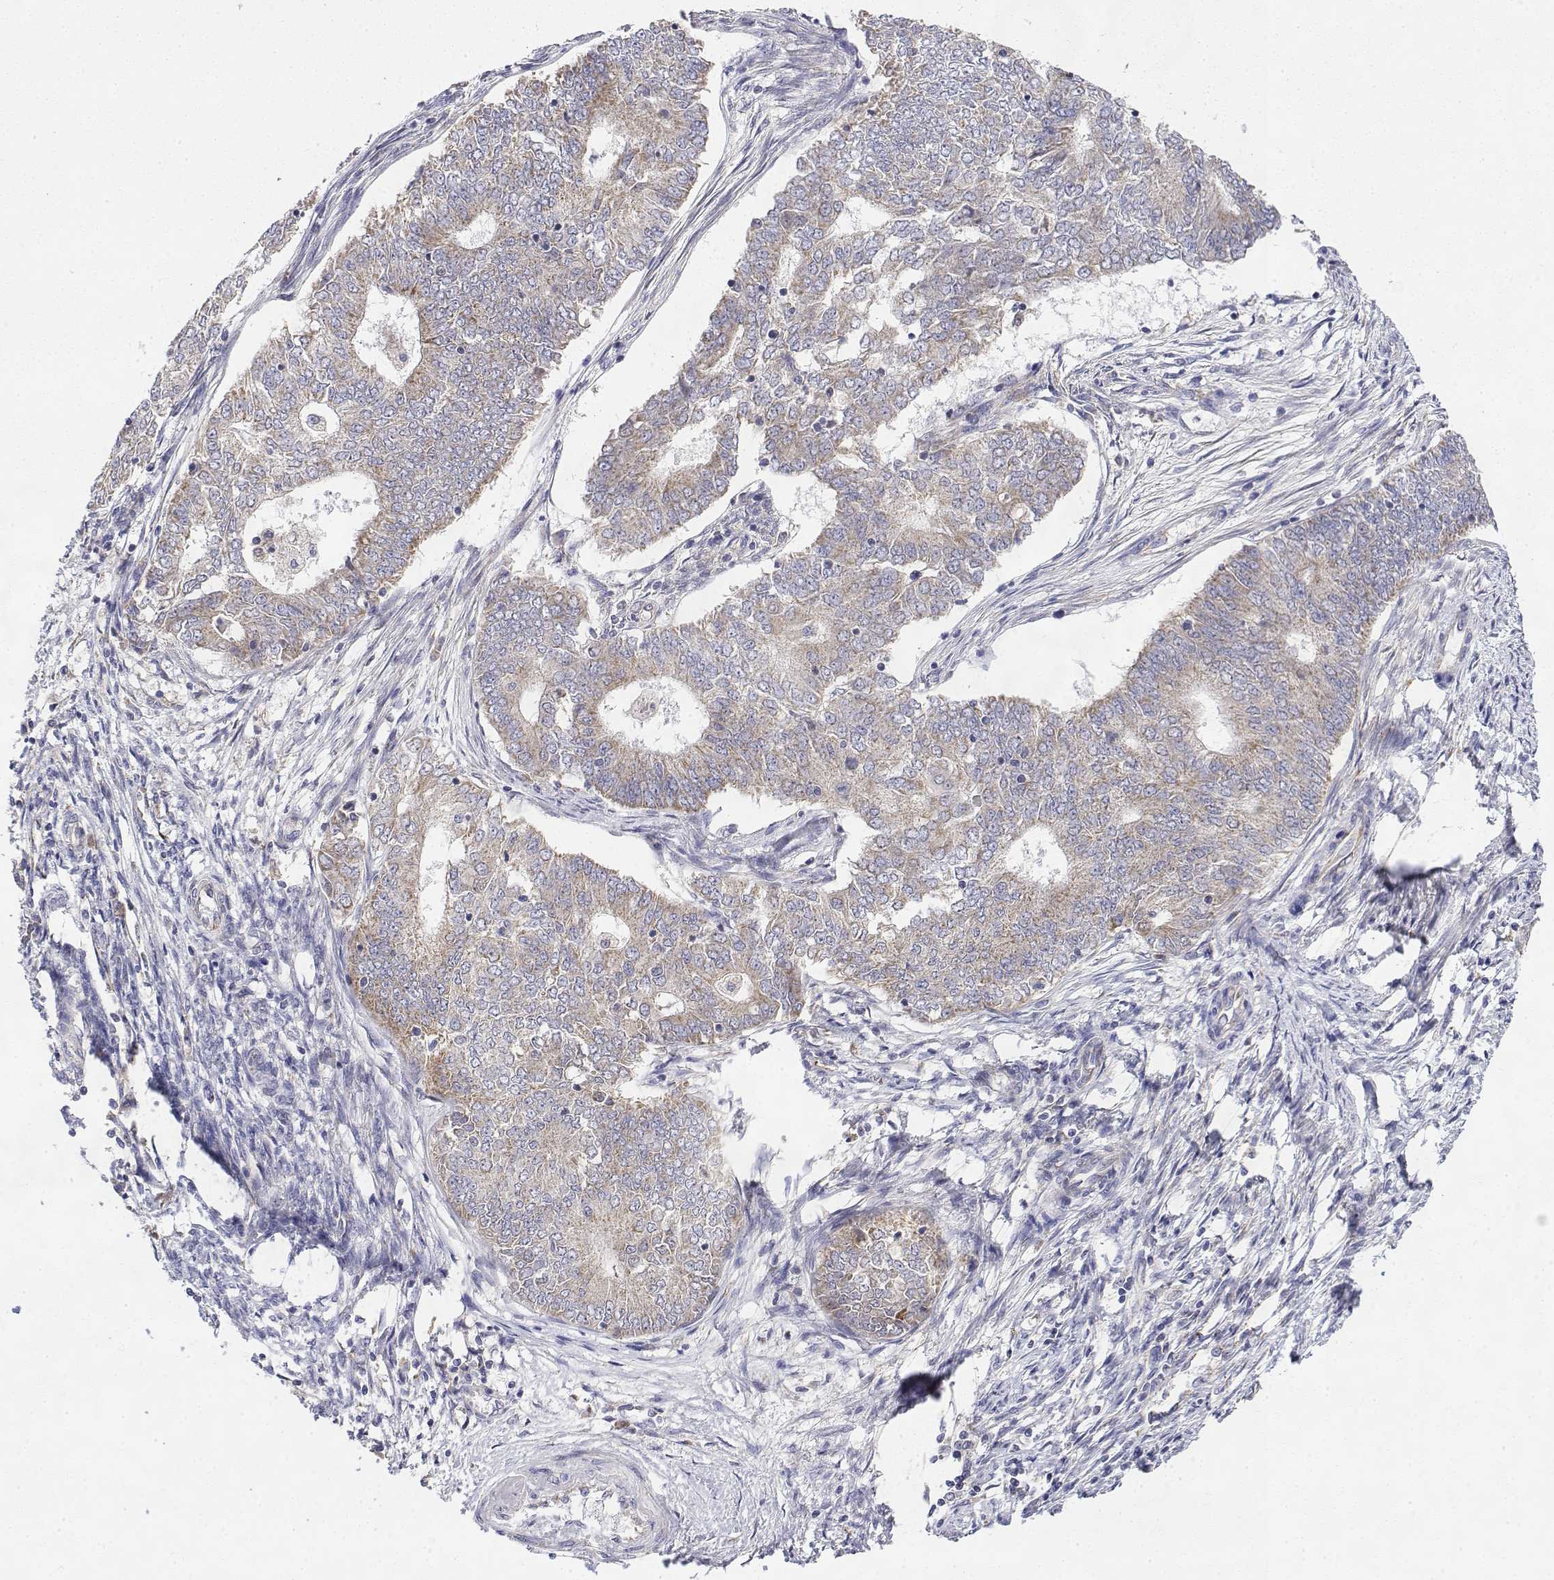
{"staining": {"intensity": "weak", "quantity": "<25%", "location": "cytoplasmic/membranous"}, "tissue": "endometrial cancer", "cell_type": "Tumor cells", "image_type": "cancer", "snomed": [{"axis": "morphology", "description": "Adenocarcinoma, NOS"}, {"axis": "topography", "description": "Endometrium"}], "caption": "The histopathology image shows no staining of tumor cells in endometrial adenocarcinoma.", "gene": "GADD45GIP1", "patient": {"sex": "female", "age": 62}}